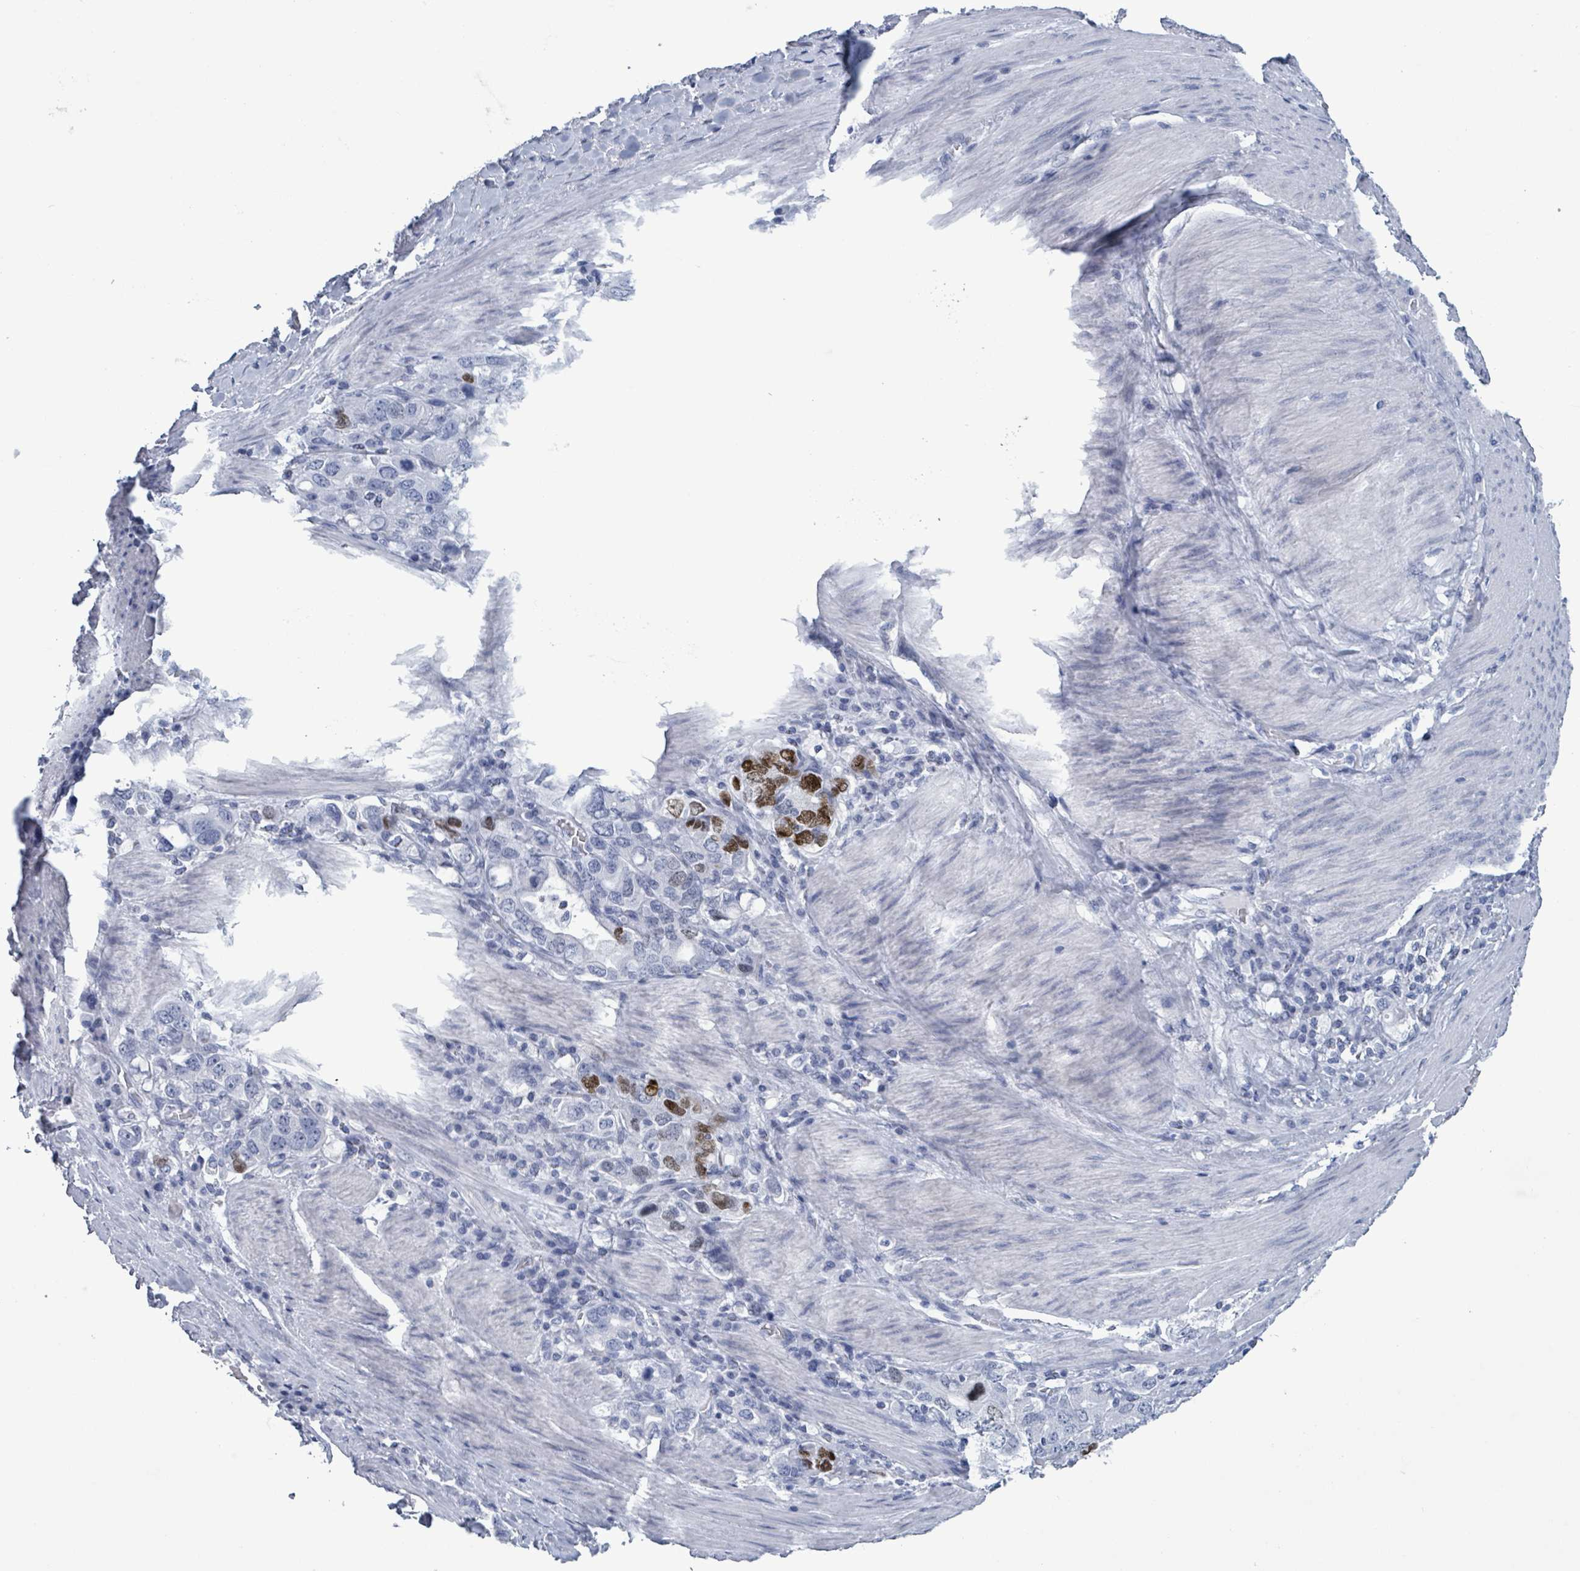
{"staining": {"intensity": "moderate", "quantity": "<25%", "location": "nuclear"}, "tissue": "stomach cancer", "cell_type": "Tumor cells", "image_type": "cancer", "snomed": [{"axis": "morphology", "description": "Adenocarcinoma, NOS"}, {"axis": "topography", "description": "Stomach, upper"}, {"axis": "topography", "description": "Stomach"}], "caption": "Immunohistochemical staining of stomach cancer (adenocarcinoma) demonstrates low levels of moderate nuclear expression in approximately <25% of tumor cells. (IHC, brightfield microscopy, high magnification).", "gene": "NKX2-1", "patient": {"sex": "male", "age": 62}}